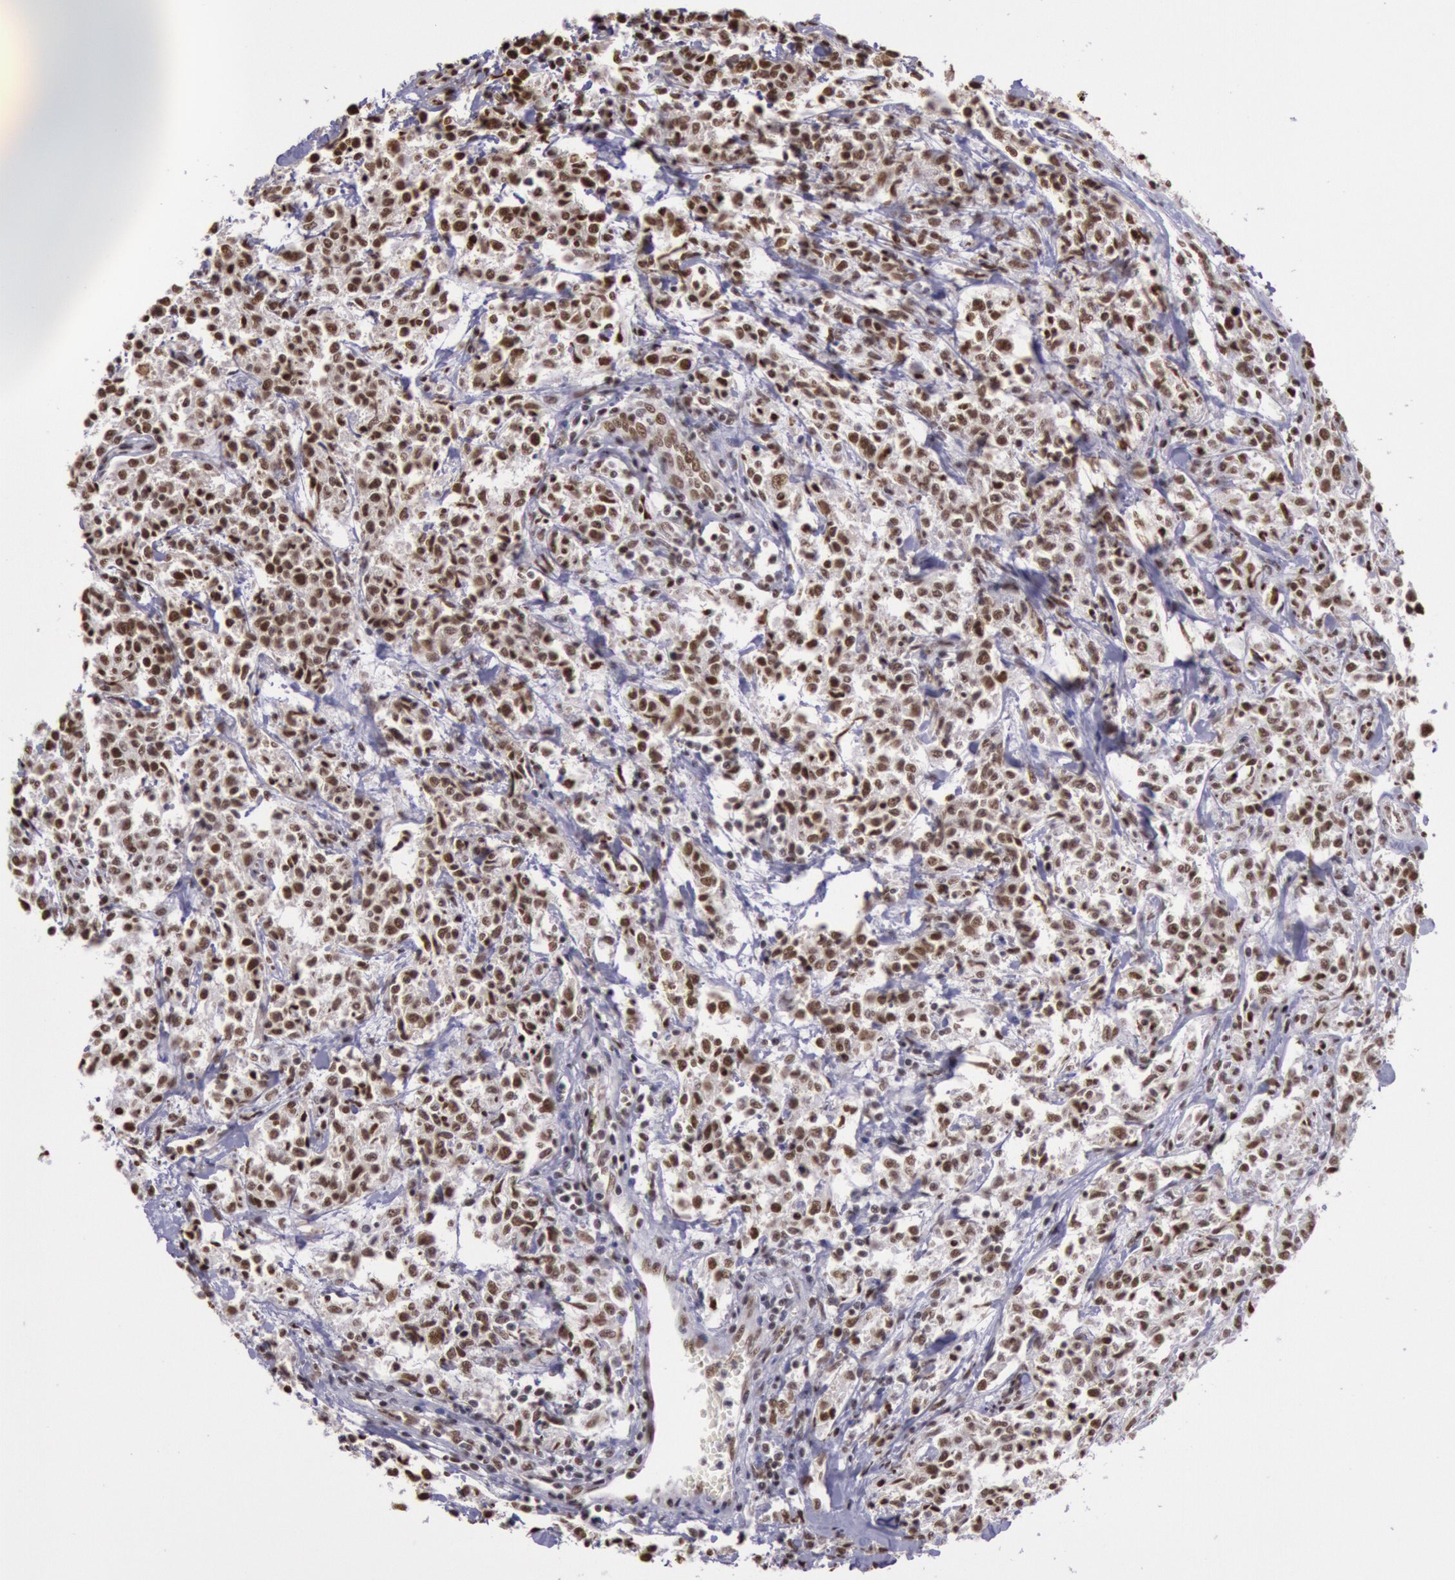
{"staining": {"intensity": "moderate", "quantity": ">75%", "location": "nuclear"}, "tissue": "lymphoma", "cell_type": "Tumor cells", "image_type": "cancer", "snomed": [{"axis": "morphology", "description": "Malignant lymphoma, non-Hodgkin's type, Low grade"}, {"axis": "topography", "description": "Small intestine"}], "caption": "Lymphoma stained for a protein (brown) shows moderate nuclear positive positivity in about >75% of tumor cells.", "gene": "HNRNPH2", "patient": {"sex": "female", "age": 59}}